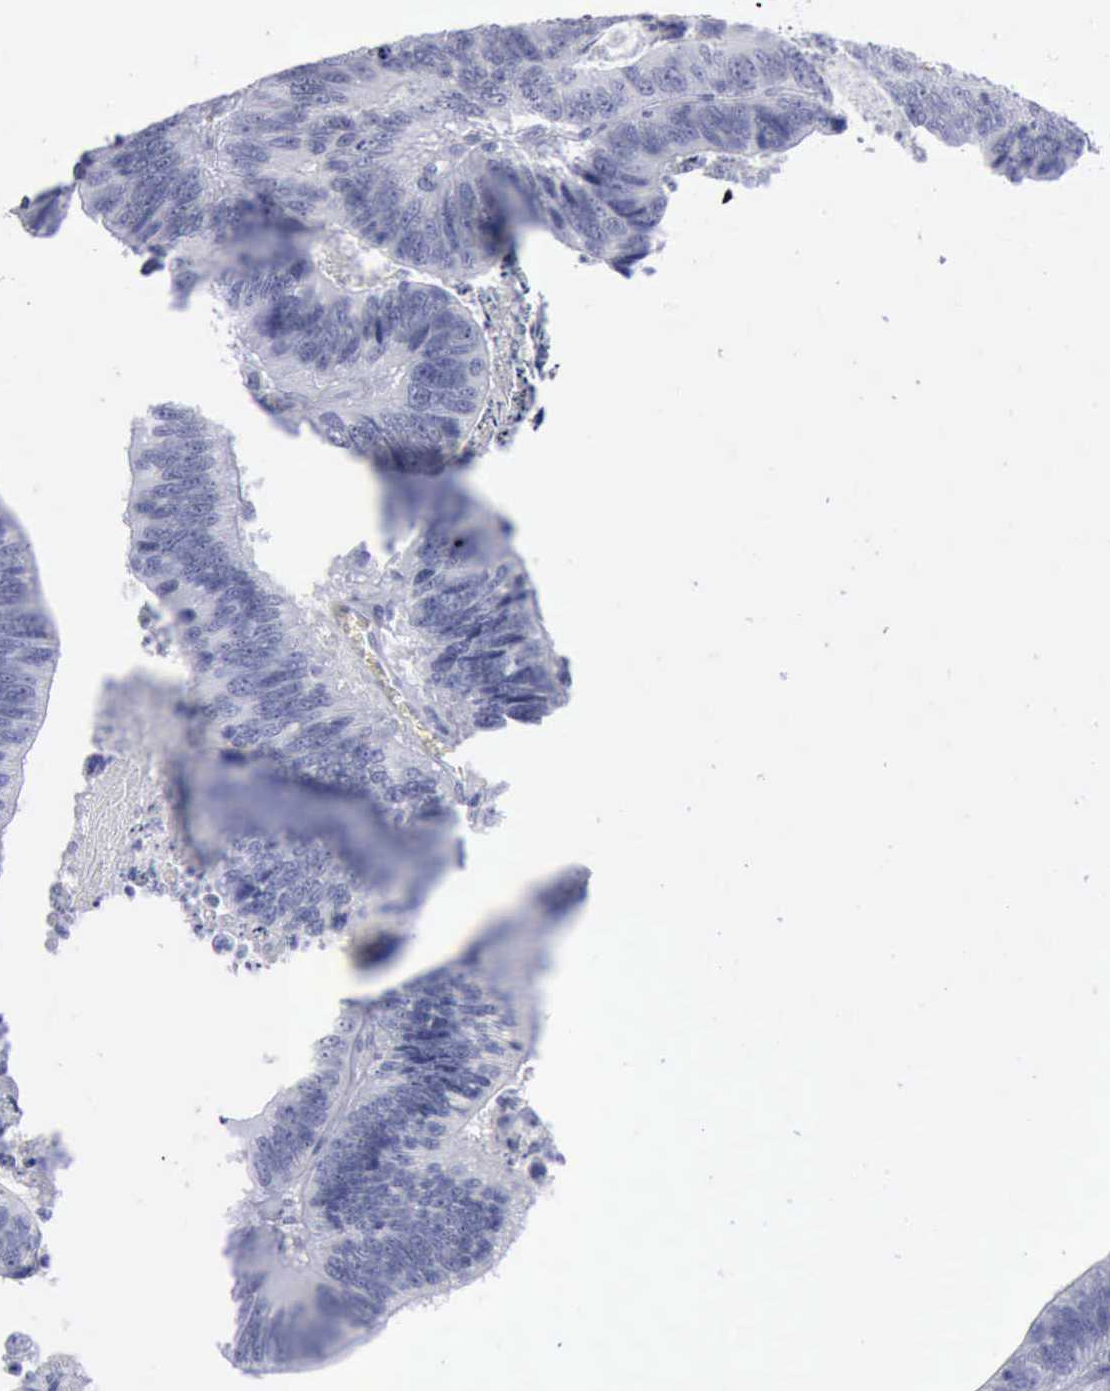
{"staining": {"intensity": "negative", "quantity": "none", "location": "none"}, "tissue": "colorectal cancer", "cell_type": "Tumor cells", "image_type": "cancer", "snomed": [{"axis": "morphology", "description": "Adenocarcinoma, NOS"}, {"axis": "topography", "description": "Colon"}], "caption": "A high-resolution histopathology image shows IHC staining of colorectal cancer (adenocarcinoma), which displays no significant expression in tumor cells. Brightfield microscopy of immunohistochemistry stained with DAB (brown) and hematoxylin (blue), captured at high magnification.", "gene": "KRT13", "patient": {"sex": "male", "age": 72}}